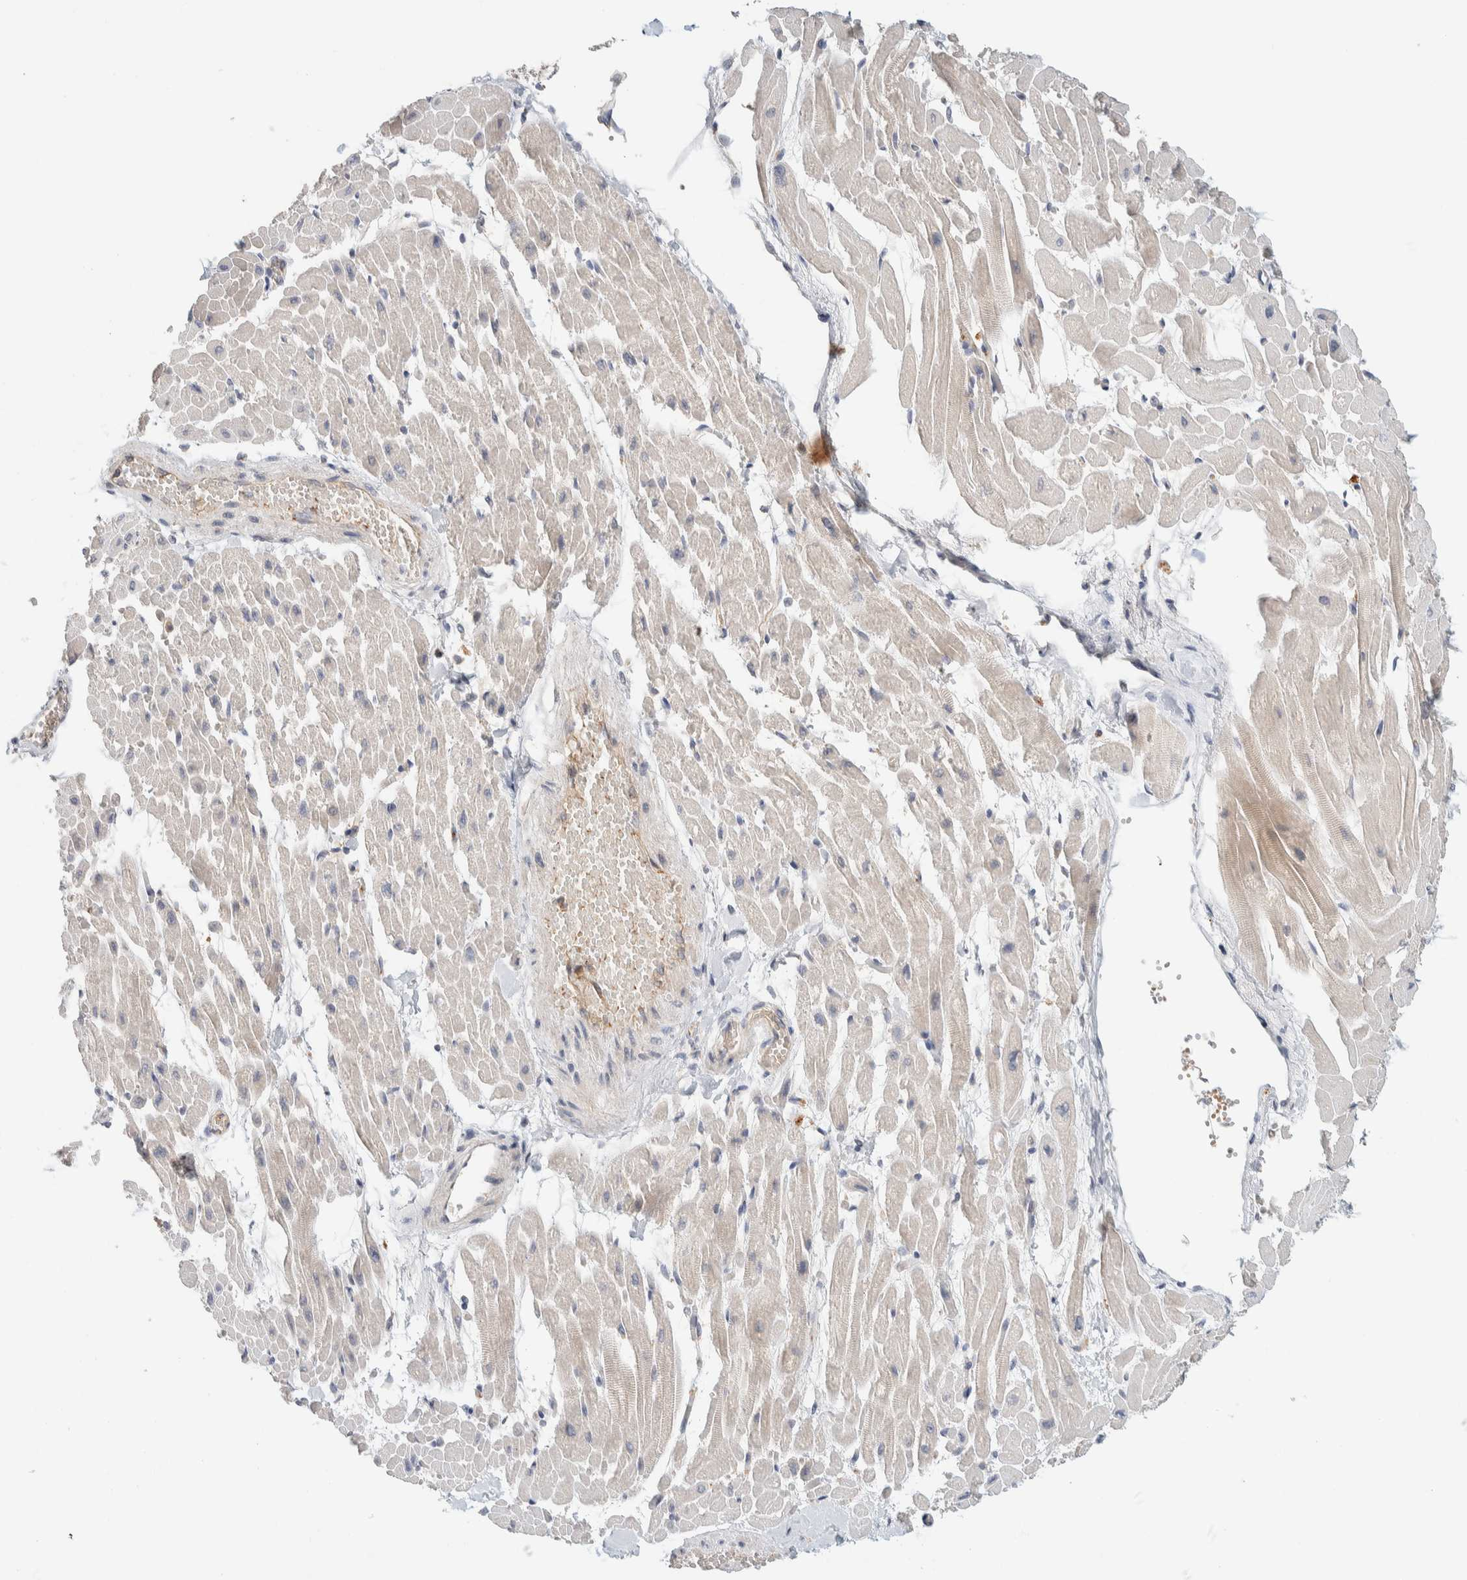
{"staining": {"intensity": "weak", "quantity": "25%-75%", "location": "cytoplasmic/membranous"}, "tissue": "heart muscle", "cell_type": "Cardiomyocytes", "image_type": "normal", "snomed": [{"axis": "morphology", "description": "Normal tissue, NOS"}, {"axis": "topography", "description": "Heart"}], "caption": "Protein expression by immunohistochemistry exhibits weak cytoplasmic/membranous staining in approximately 25%-75% of cardiomyocytes in unremarkable heart muscle. The protein of interest is stained brown, and the nuclei are stained in blue (DAB IHC with brightfield microscopy, high magnification).", "gene": "GCLM", "patient": {"sex": "male", "age": 45}}